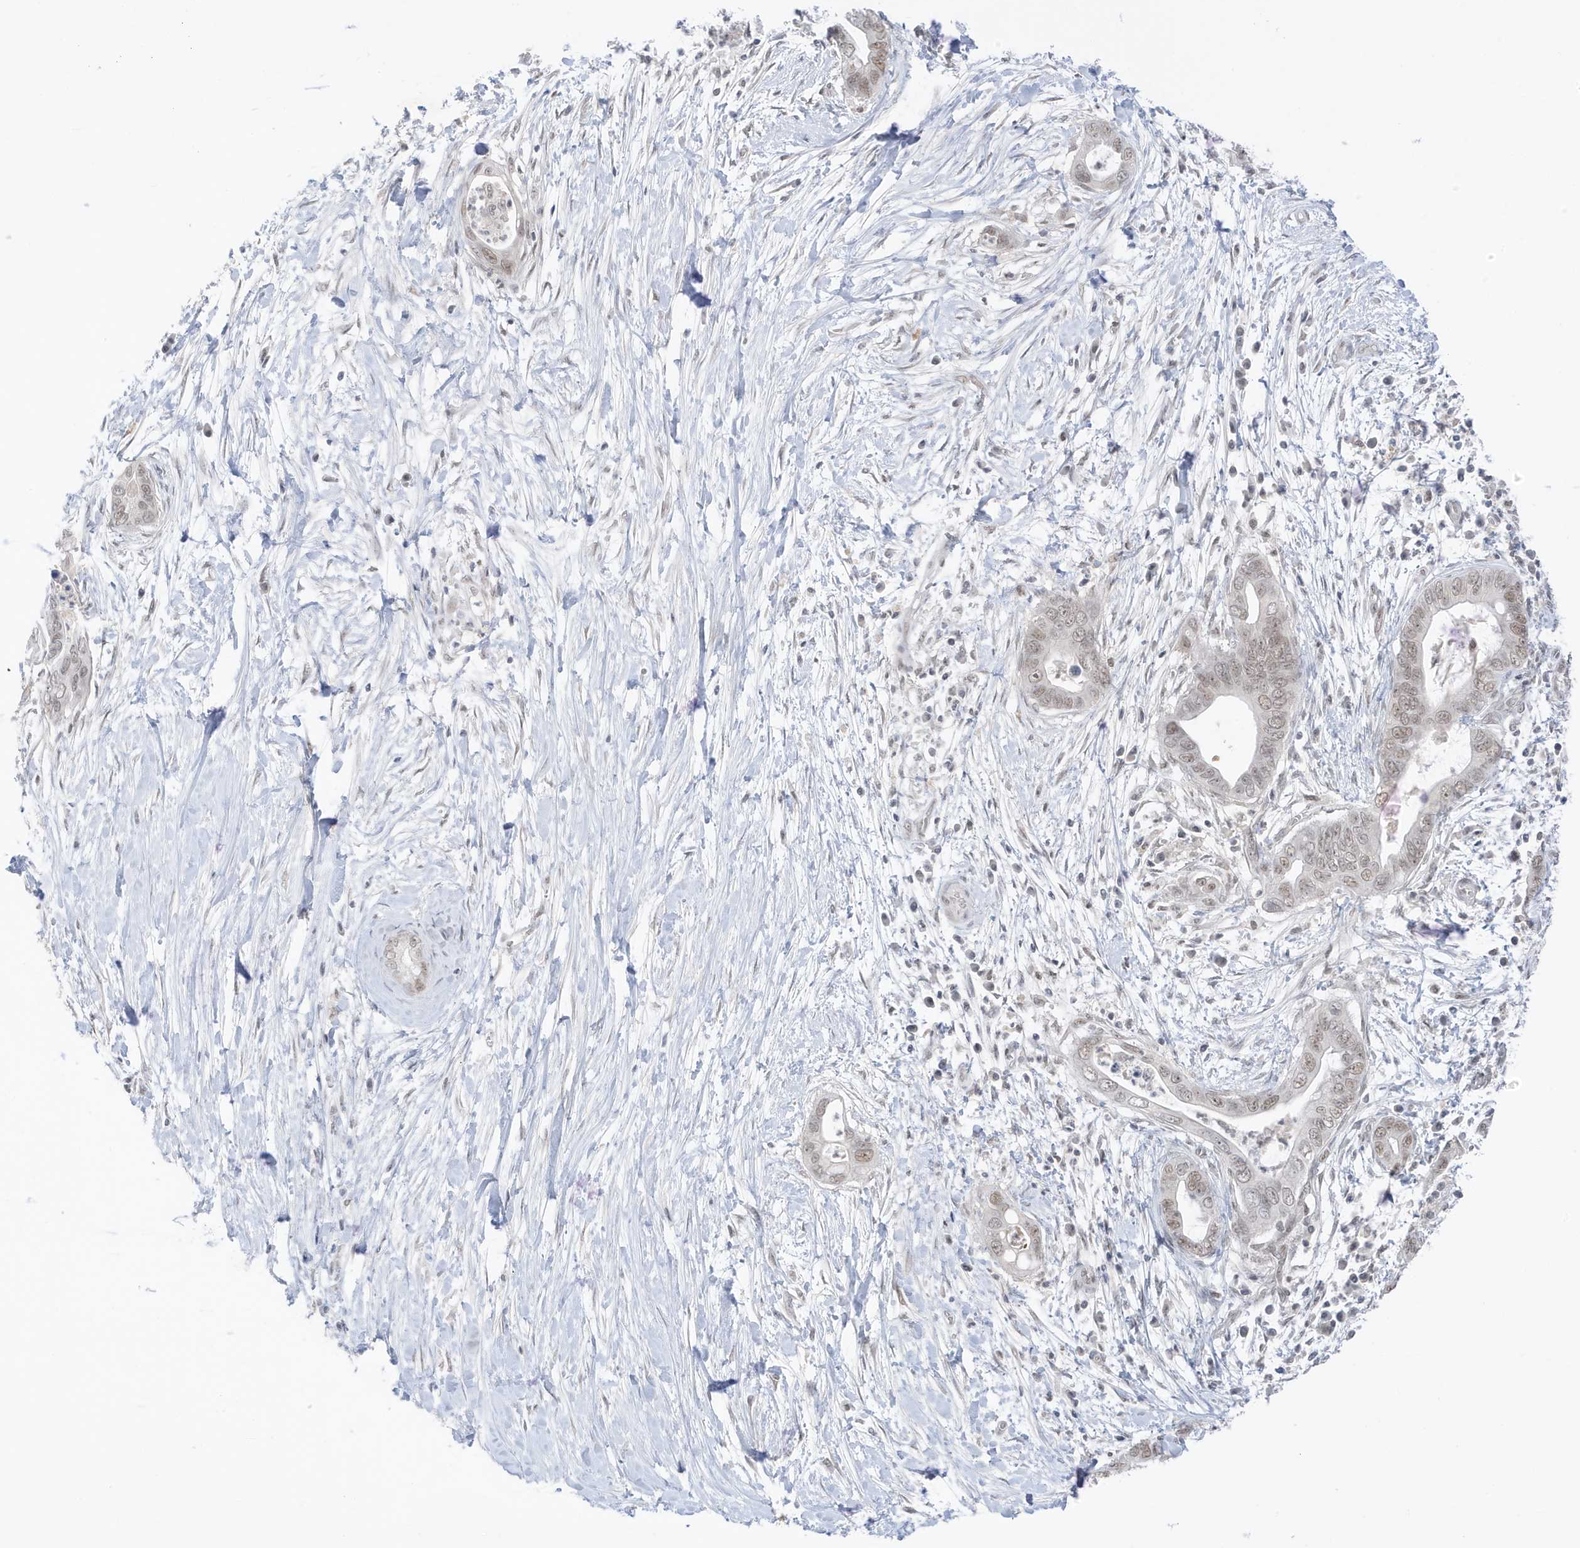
{"staining": {"intensity": "weak", "quantity": "25%-75%", "location": "nuclear"}, "tissue": "pancreatic cancer", "cell_type": "Tumor cells", "image_type": "cancer", "snomed": [{"axis": "morphology", "description": "Adenocarcinoma, NOS"}, {"axis": "topography", "description": "Pancreas"}], "caption": "IHC staining of pancreatic cancer (adenocarcinoma), which demonstrates low levels of weak nuclear expression in approximately 25%-75% of tumor cells indicating weak nuclear protein positivity. The staining was performed using DAB (3,3'-diaminobenzidine) (brown) for protein detection and nuclei were counterstained in hematoxylin (blue).", "gene": "MSL3", "patient": {"sex": "male", "age": 75}}